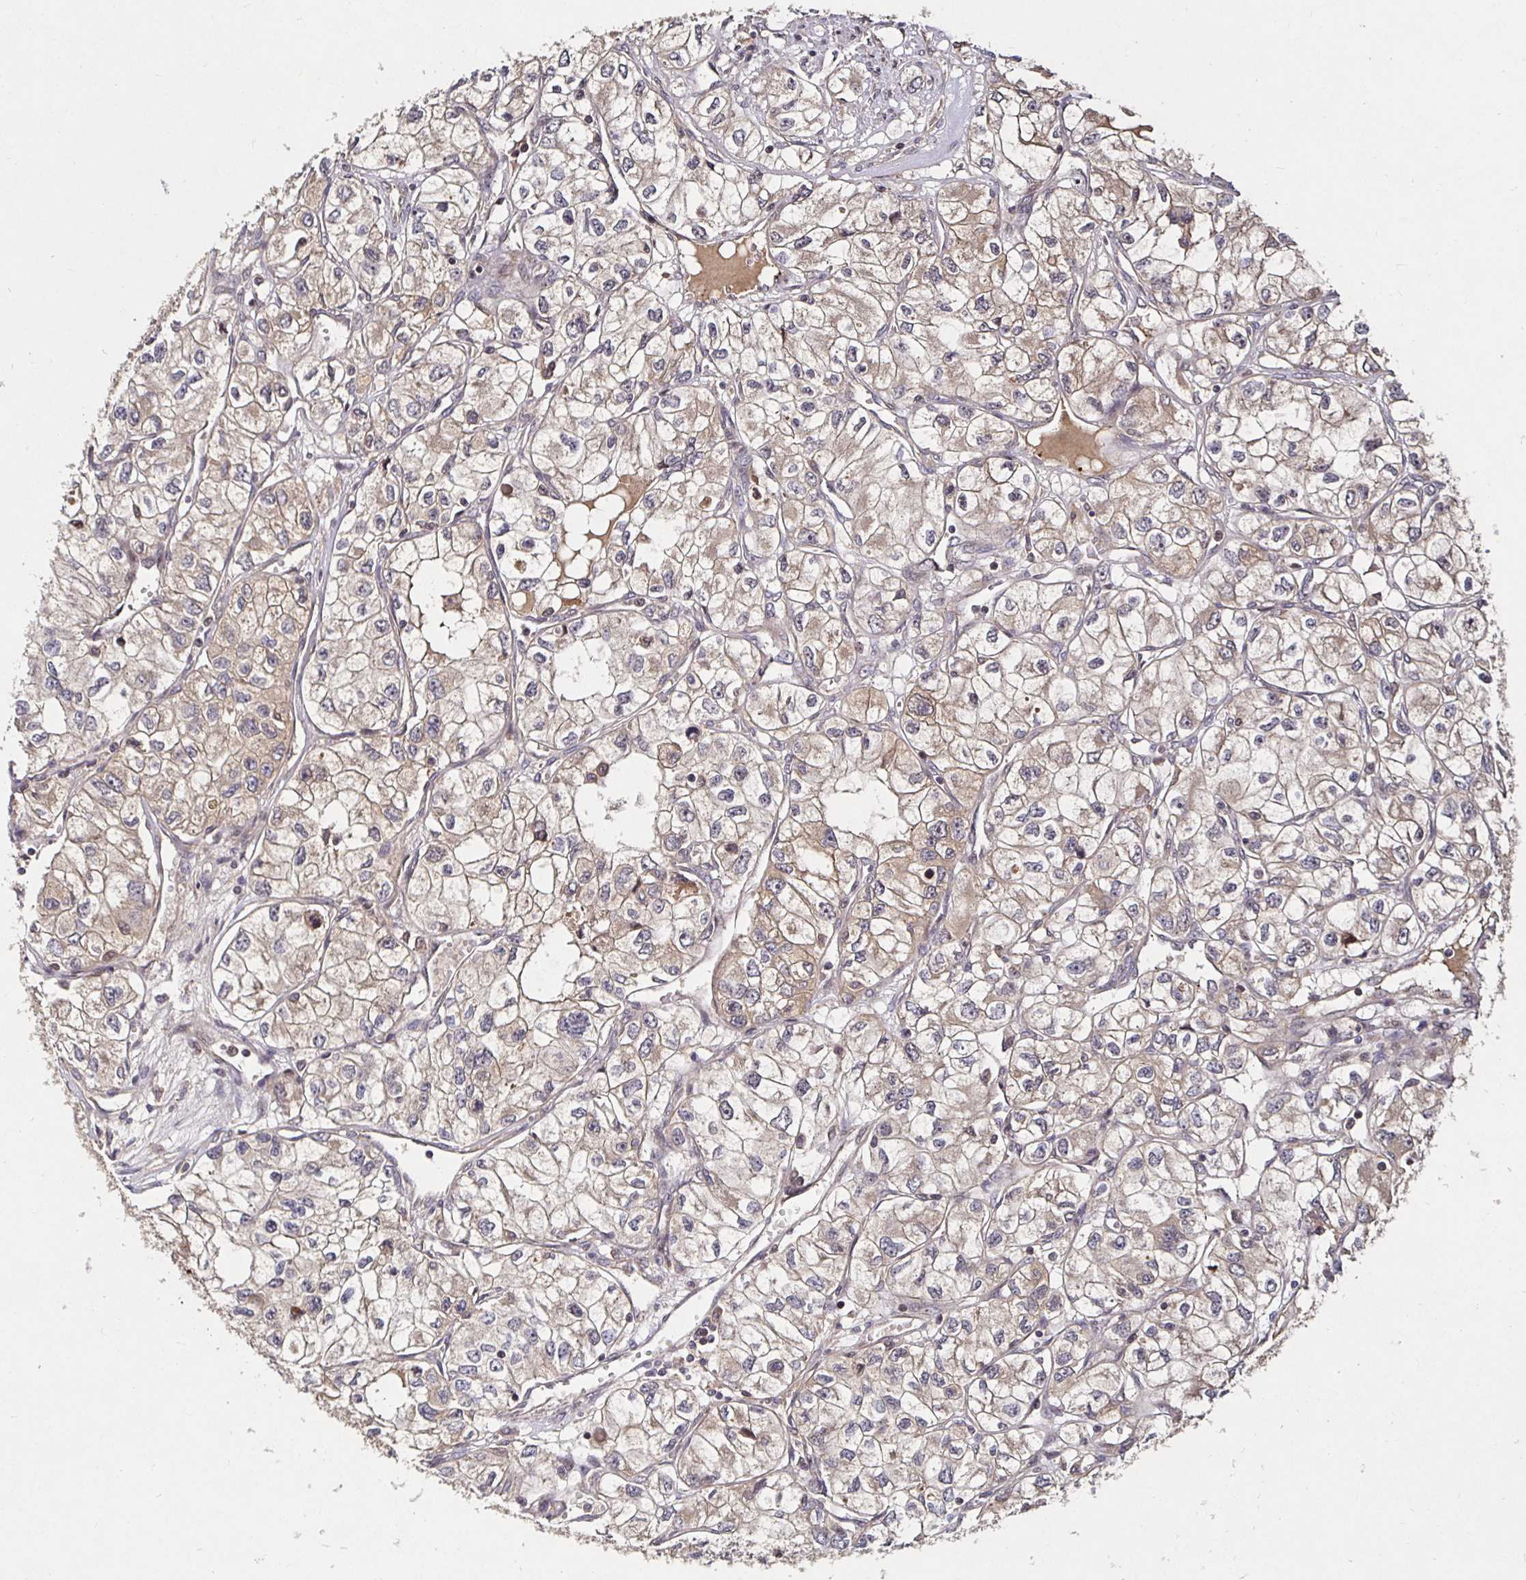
{"staining": {"intensity": "weak", "quantity": "25%-75%", "location": "cytoplasmic/membranous"}, "tissue": "renal cancer", "cell_type": "Tumor cells", "image_type": "cancer", "snomed": [{"axis": "morphology", "description": "Adenocarcinoma, NOS"}, {"axis": "topography", "description": "Kidney"}], "caption": "Renal adenocarcinoma stained with DAB IHC shows low levels of weak cytoplasmic/membranous expression in about 25%-75% of tumor cells. Nuclei are stained in blue.", "gene": "SMYD3", "patient": {"sex": "female", "age": 59}}